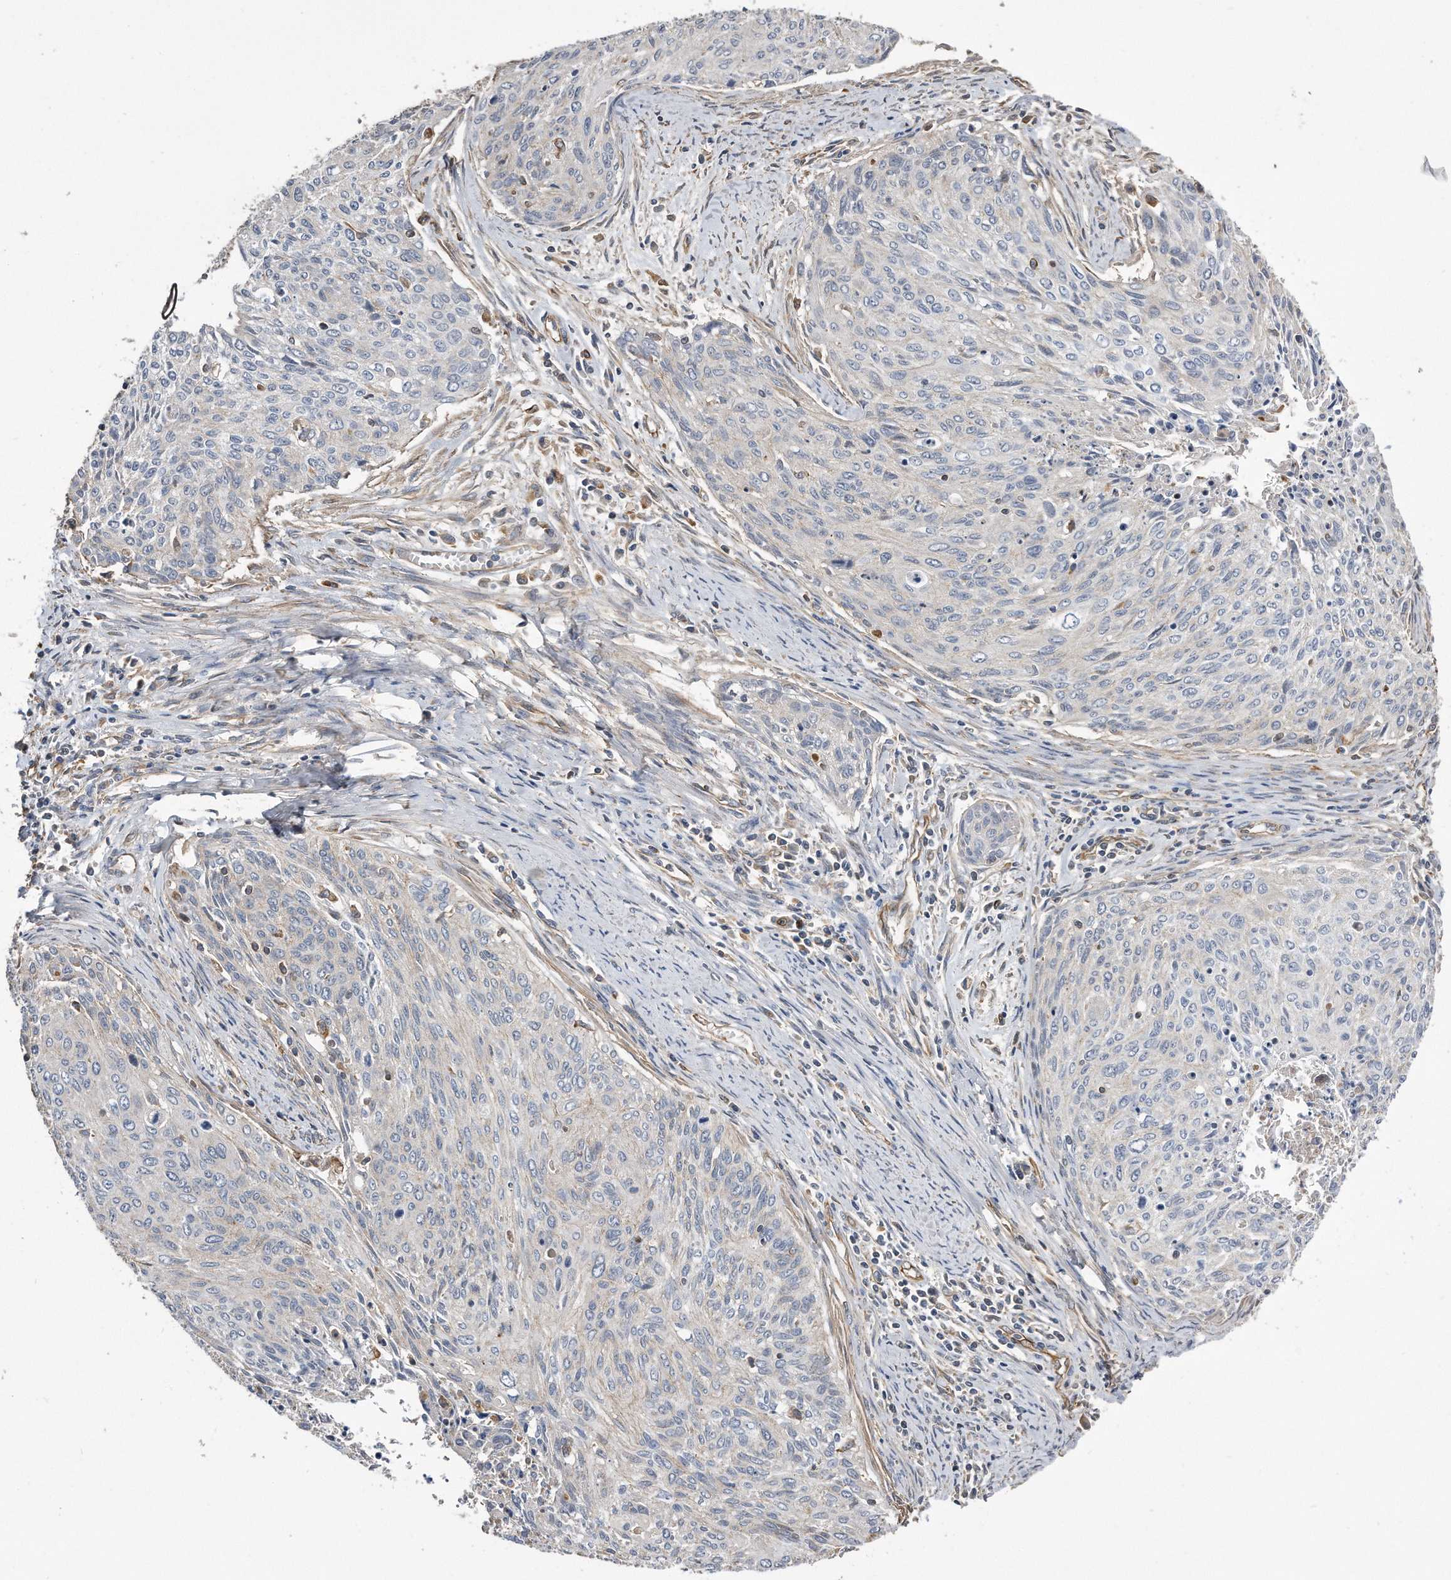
{"staining": {"intensity": "negative", "quantity": "none", "location": "none"}, "tissue": "cervical cancer", "cell_type": "Tumor cells", "image_type": "cancer", "snomed": [{"axis": "morphology", "description": "Squamous cell carcinoma, NOS"}, {"axis": "topography", "description": "Cervix"}], "caption": "Tumor cells show no significant protein positivity in cervical cancer. (Brightfield microscopy of DAB immunohistochemistry (IHC) at high magnification).", "gene": "GPC1", "patient": {"sex": "female", "age": 55}}